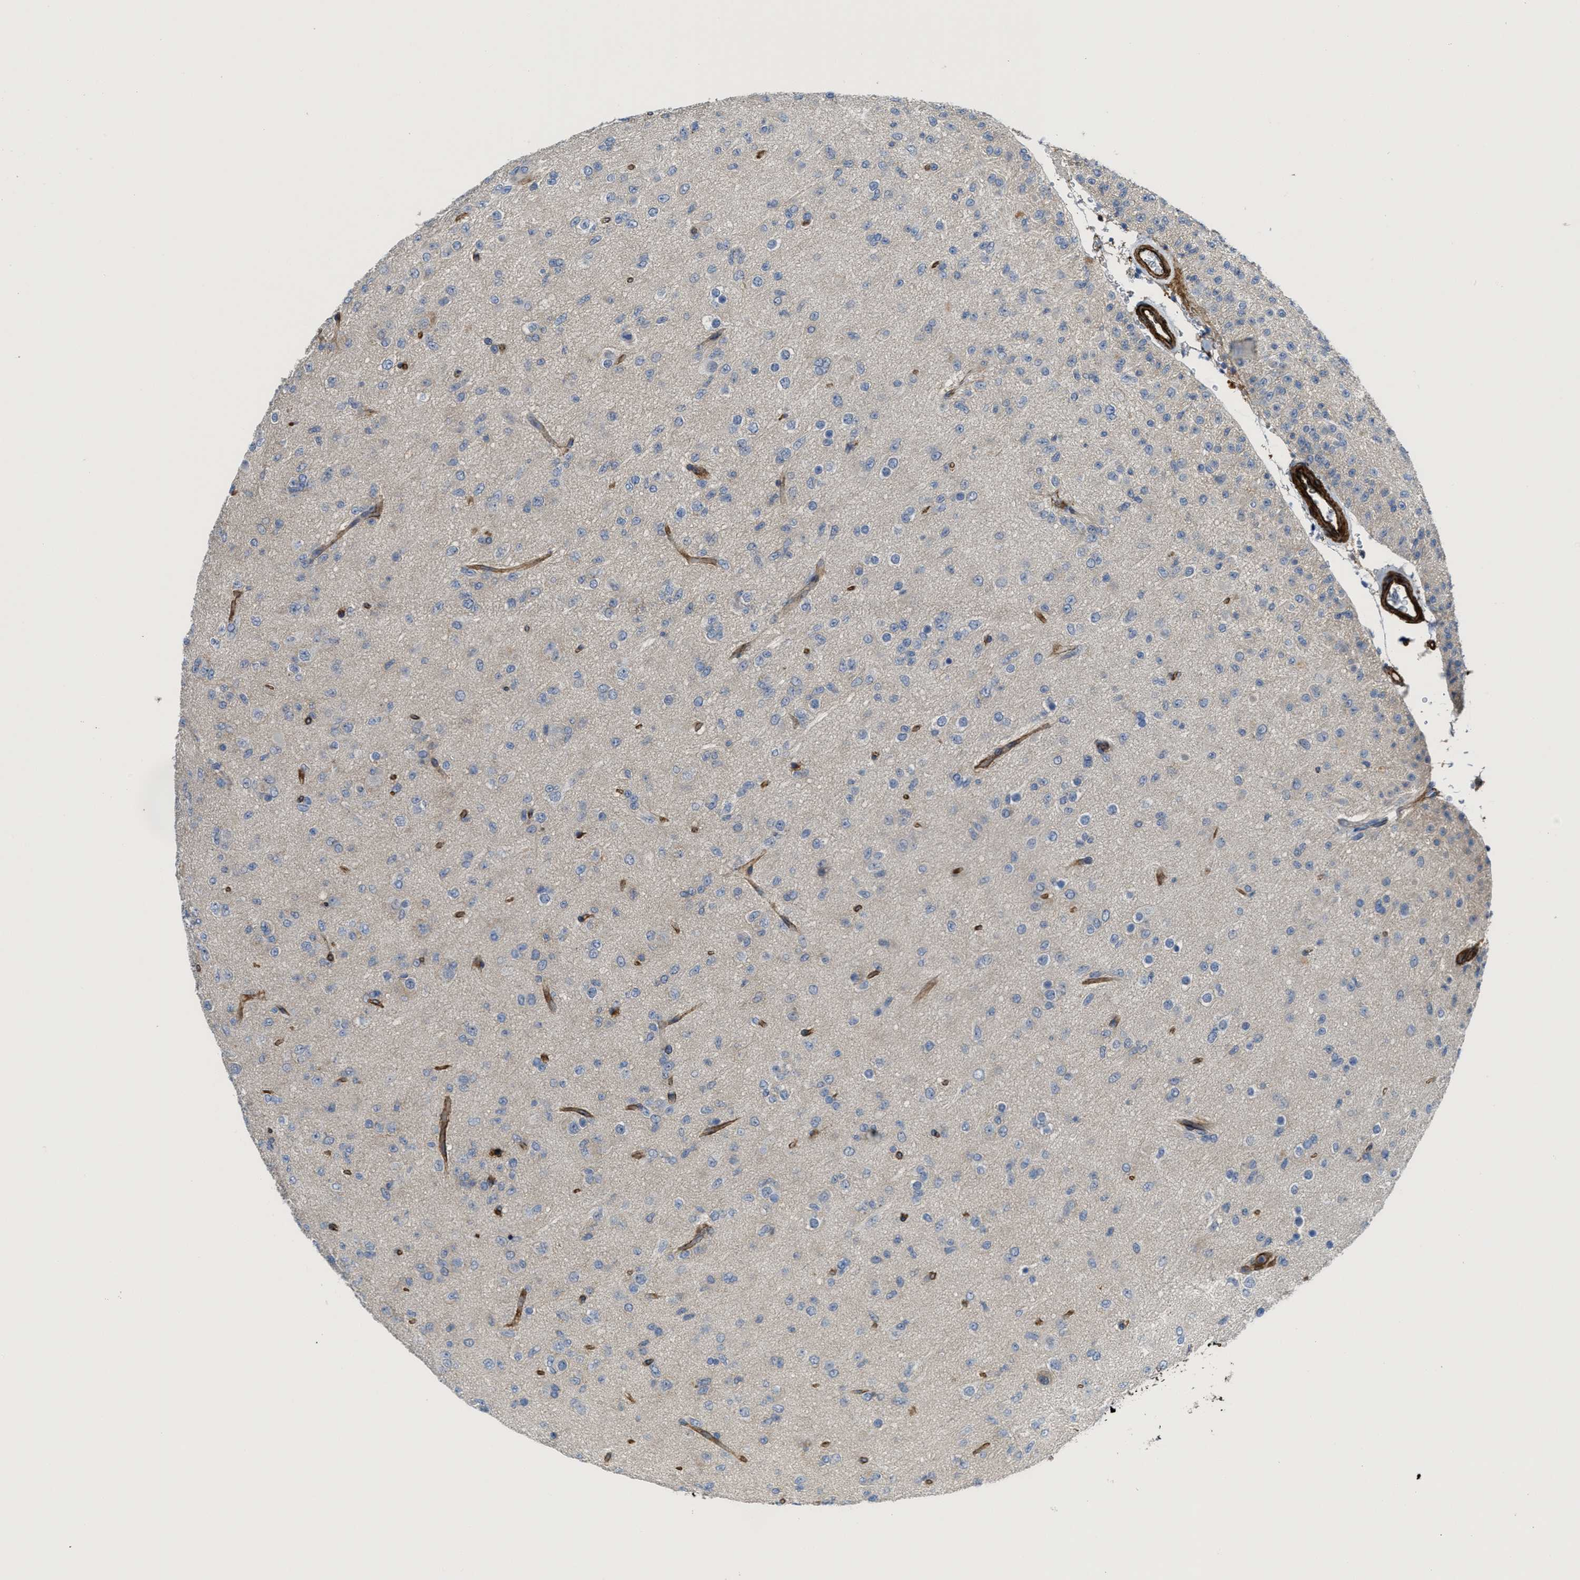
{"staining": {"intensity": "negative", "quantity": "none", "location": "none"}, "tissue": "glioma", "cell_type": "Tumor cells", "image_type": "cancer", "snomed": [{"axis": "morphology", "description": "Glioma, malignant, Low grade"}, {"axis": "topography", "description": "Brain"}], "caption": "IHC of human malignant glioma (low-grade) demonstrates no positivity in tumor cells.", "gene": "NAB1", "patient": {"sex": "male", "age": 65}}